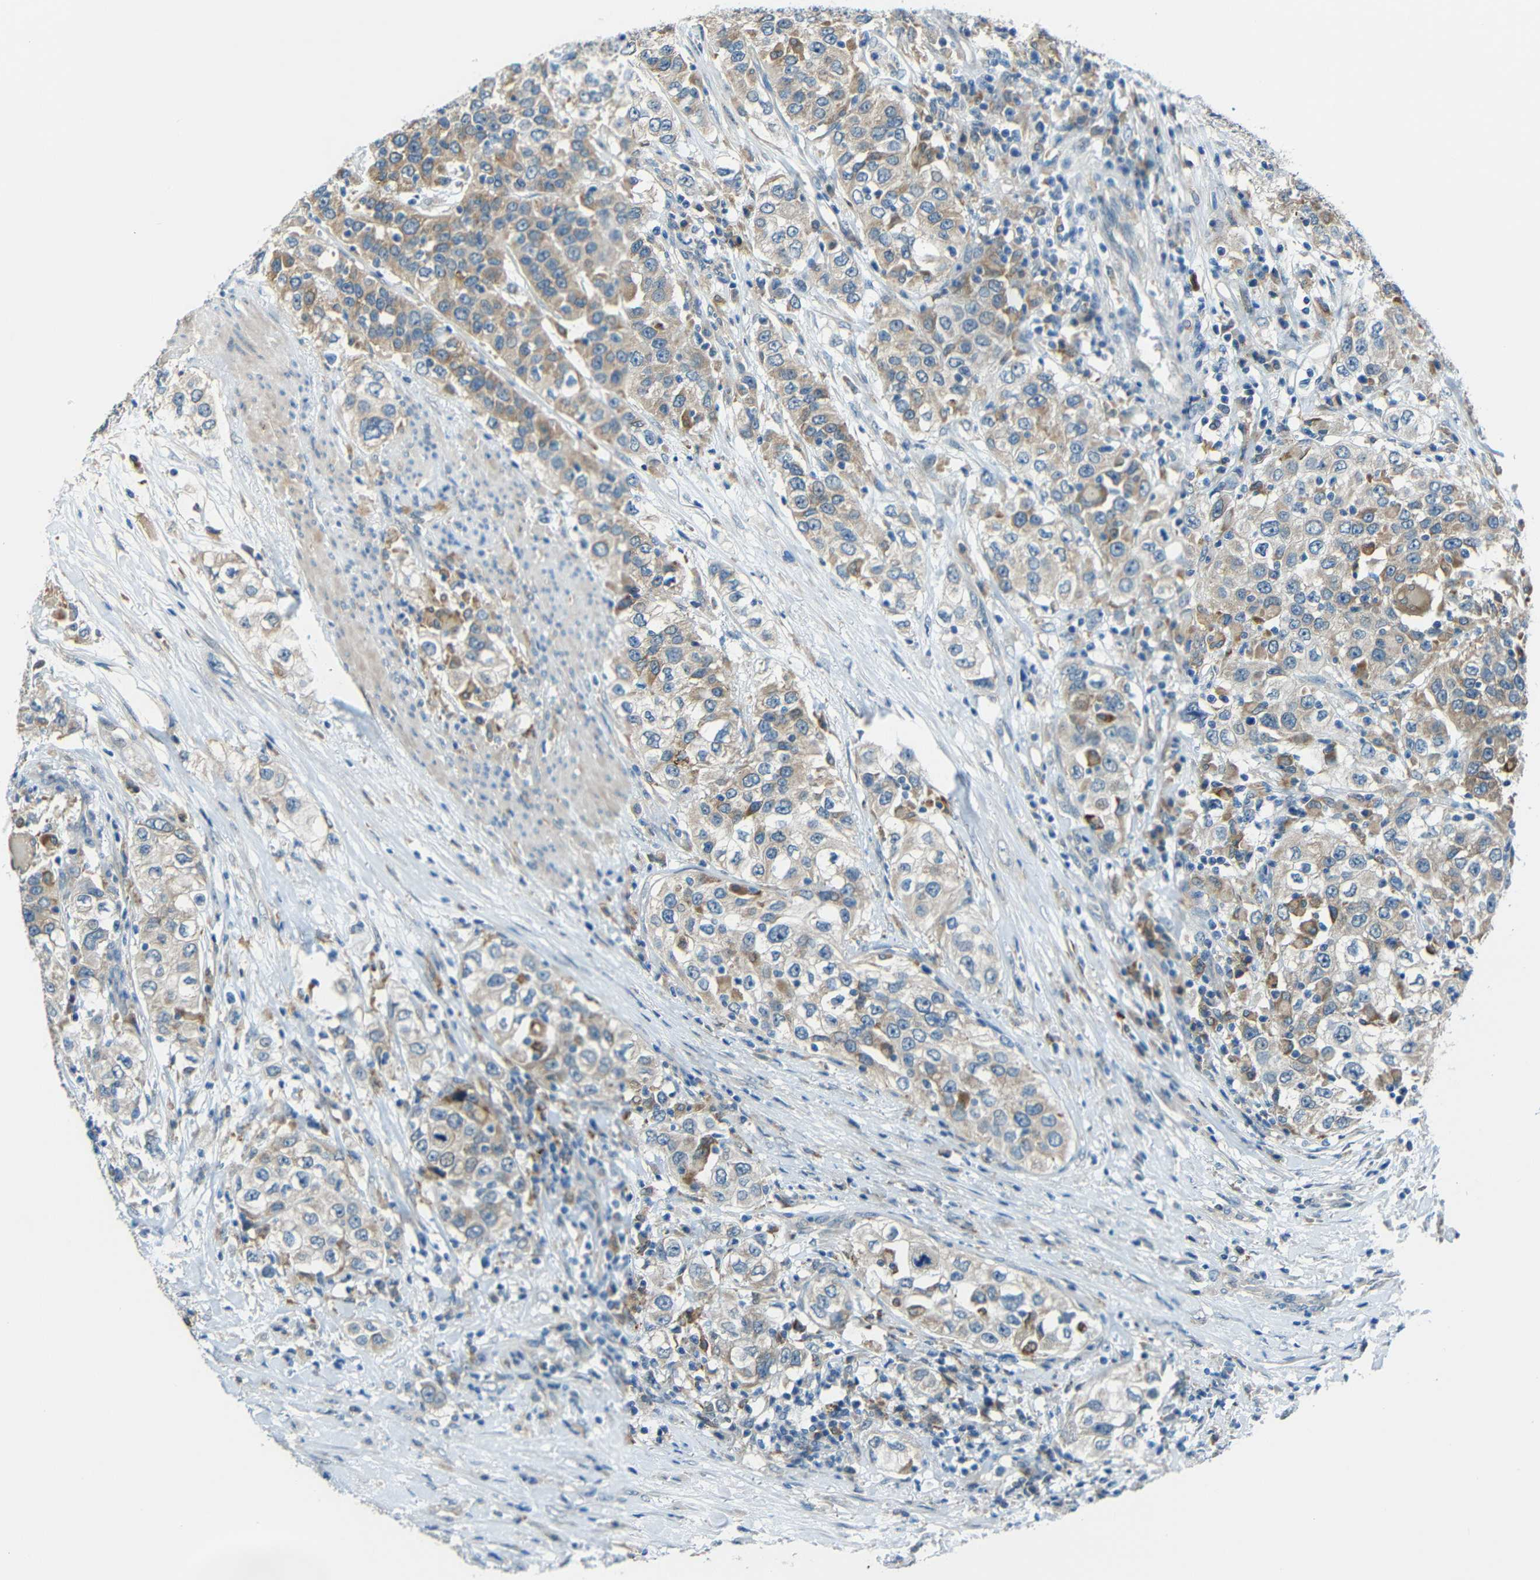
{"staining": {"intensity": "weak", "quantity": ">75%", "location": "cytoplasmic/membranous"}, "tissue": "urothelial cancer", "cell_type": "Tumor cells", "image_type": "cancer", "snomed": [{"axis": "morphology", "description": "Urothelial carcinoma, High grade"}, {"axis": "topography", "description": "Urinary bladder"}], "caption": "This histopathology image shows IHC staining of human urothelial carcinoma (high-grade), with low weak cytoplasmic/membranous staining in about >75% of tumor cells.", "gene": "ANKRD22", "patient": {"sex": "female", "age": 80}}